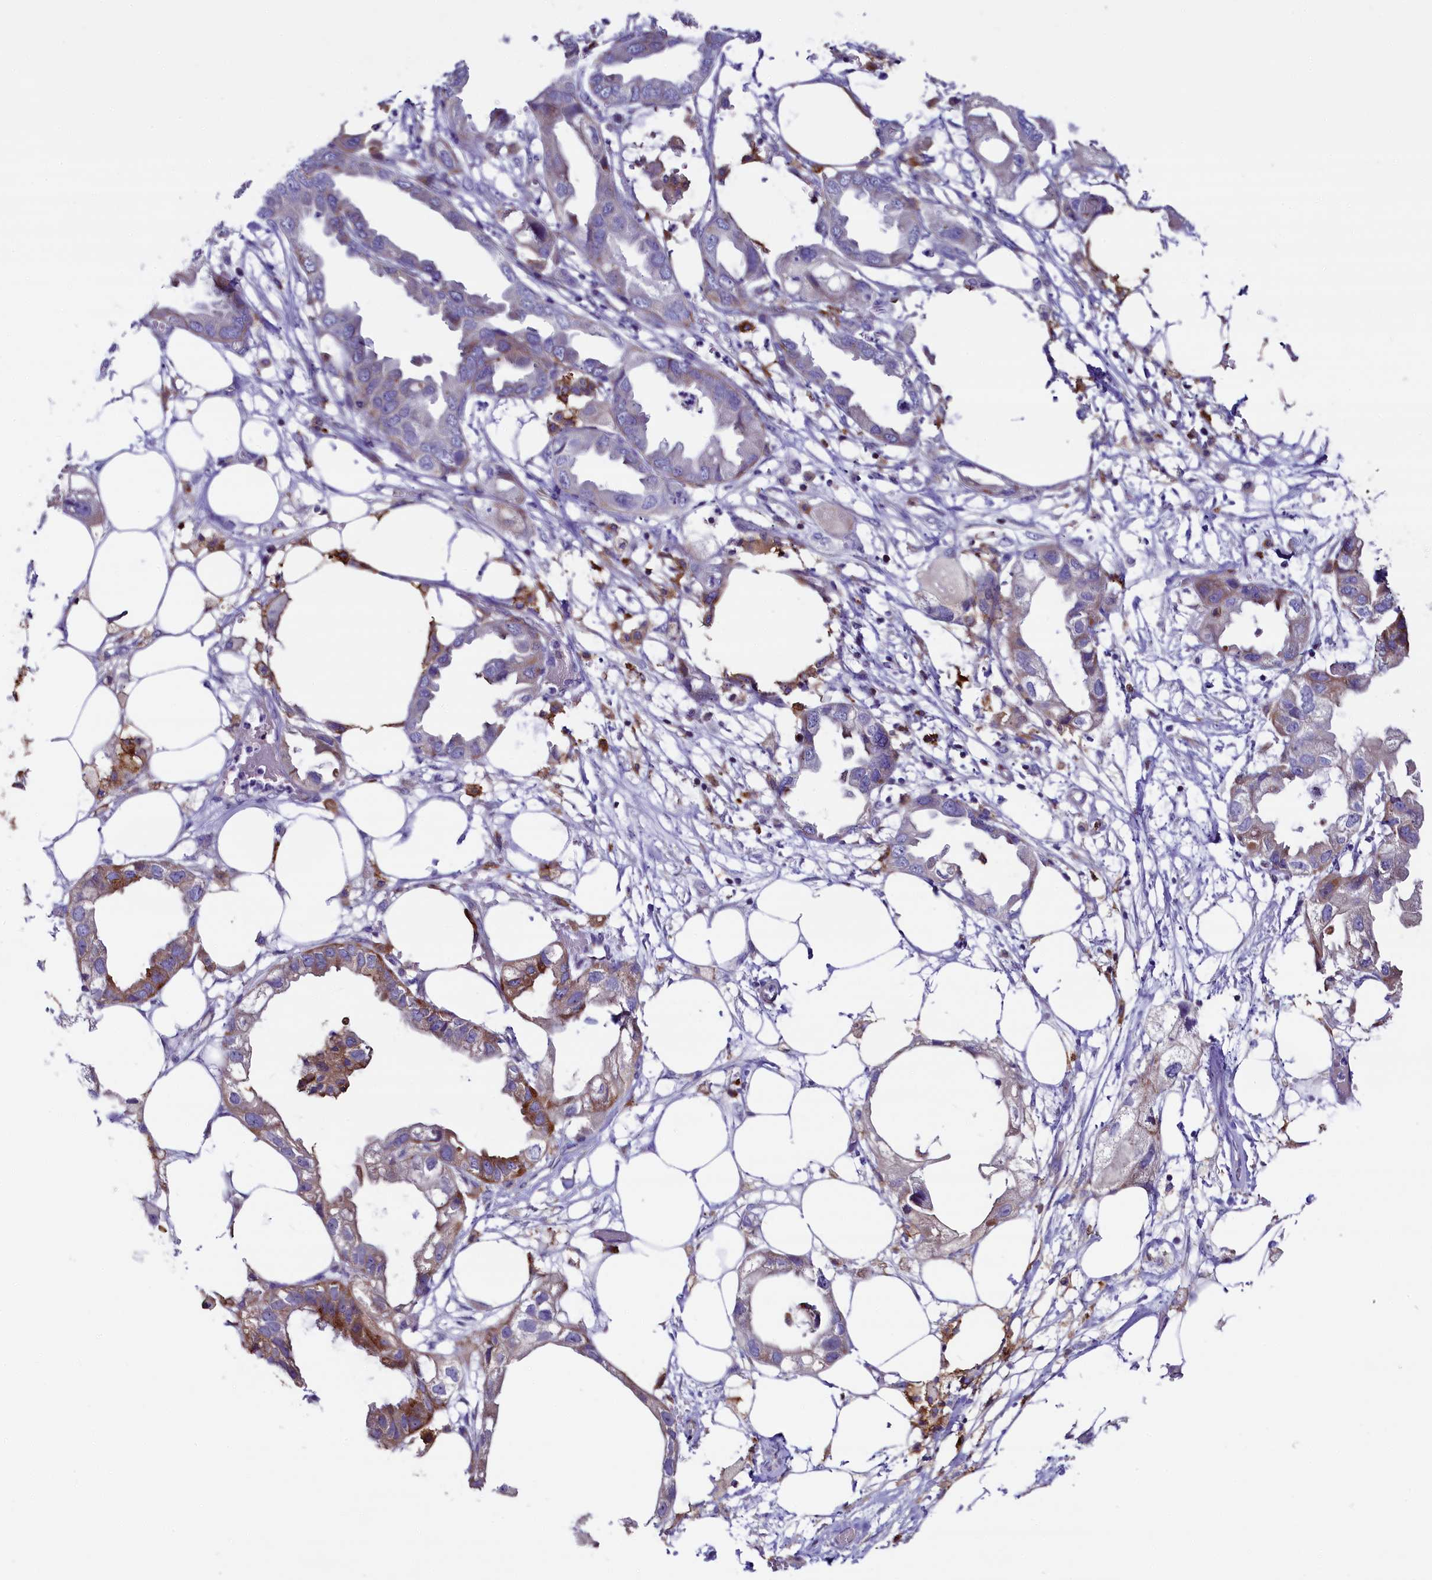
{"staining": {"intensity": "moderate", "quantity": "<25%", "location": "cytoplasmic/membranous"}, "tissue": "endometrial cancer", "cell_type": "Tumor cells", "image_type": "cancer", "snomed": [{"axis": "morphology", "description": "Adenocarcinoma, NOS"}, {"axis": "morphology", "description": "Adenocarcinoma, metastatic, NOS"}, {"axis": "topography", "description": "Adipose tissue"}, {"axis": "topography", "description": "Endometrium"}], "caption": "Immunohistochemical staining of endometrial metastatic adenocarcinoma reveals low levels of moderate cytoplasmic/membranous expression in approximately <25% of tumor cells.", "gene": "IL20RA", "patient": {"sex": "female", "age": 67}}